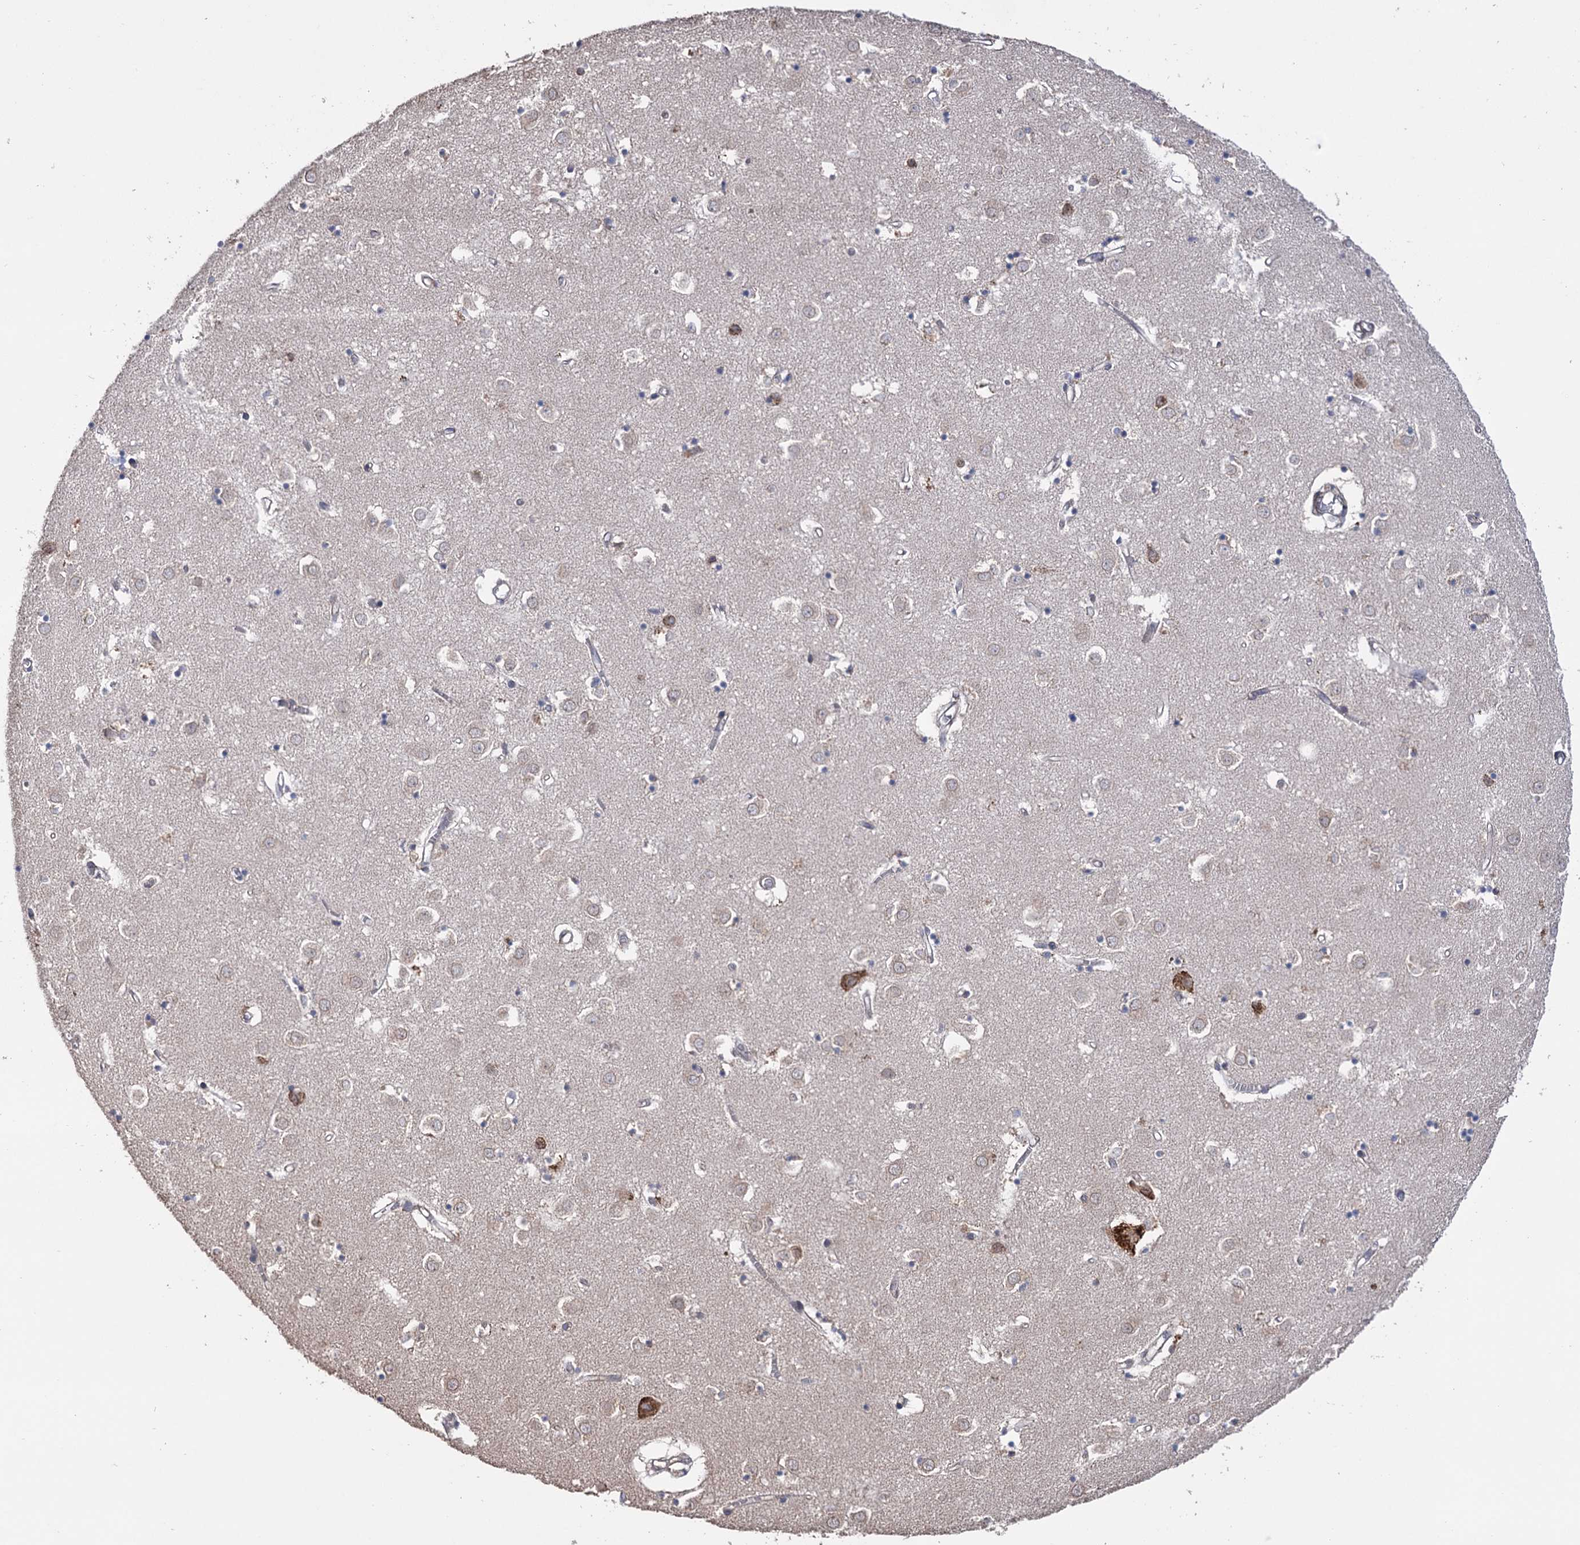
{"staining": {"intensity": "moderate", "quantity": "<25%", "location": "cytoplasmic/membranous"}, "tissue": "caudate", "cell_type": "Glial cells", "image_type": "normal", "snomed": [{"axis": "morphology", "description": "Normal tissue, NOS"}, {"axis": "topography", "description": "Lateral ventricle wall"}], "caption": "Brown immunohistochemical staining in unremarkable human caudate exhibits moderate cytoplasmic/membranous staining in approximately <25% of glial cells. The protein of interest is stained brown, and the nuclei are stained in blue (DAB (3,3'-diaminobenzidine) IHC with brightfield microscopy, high magnification).", "gene": "CDAN1", "patient": {"sex": "male", "age": 70}}